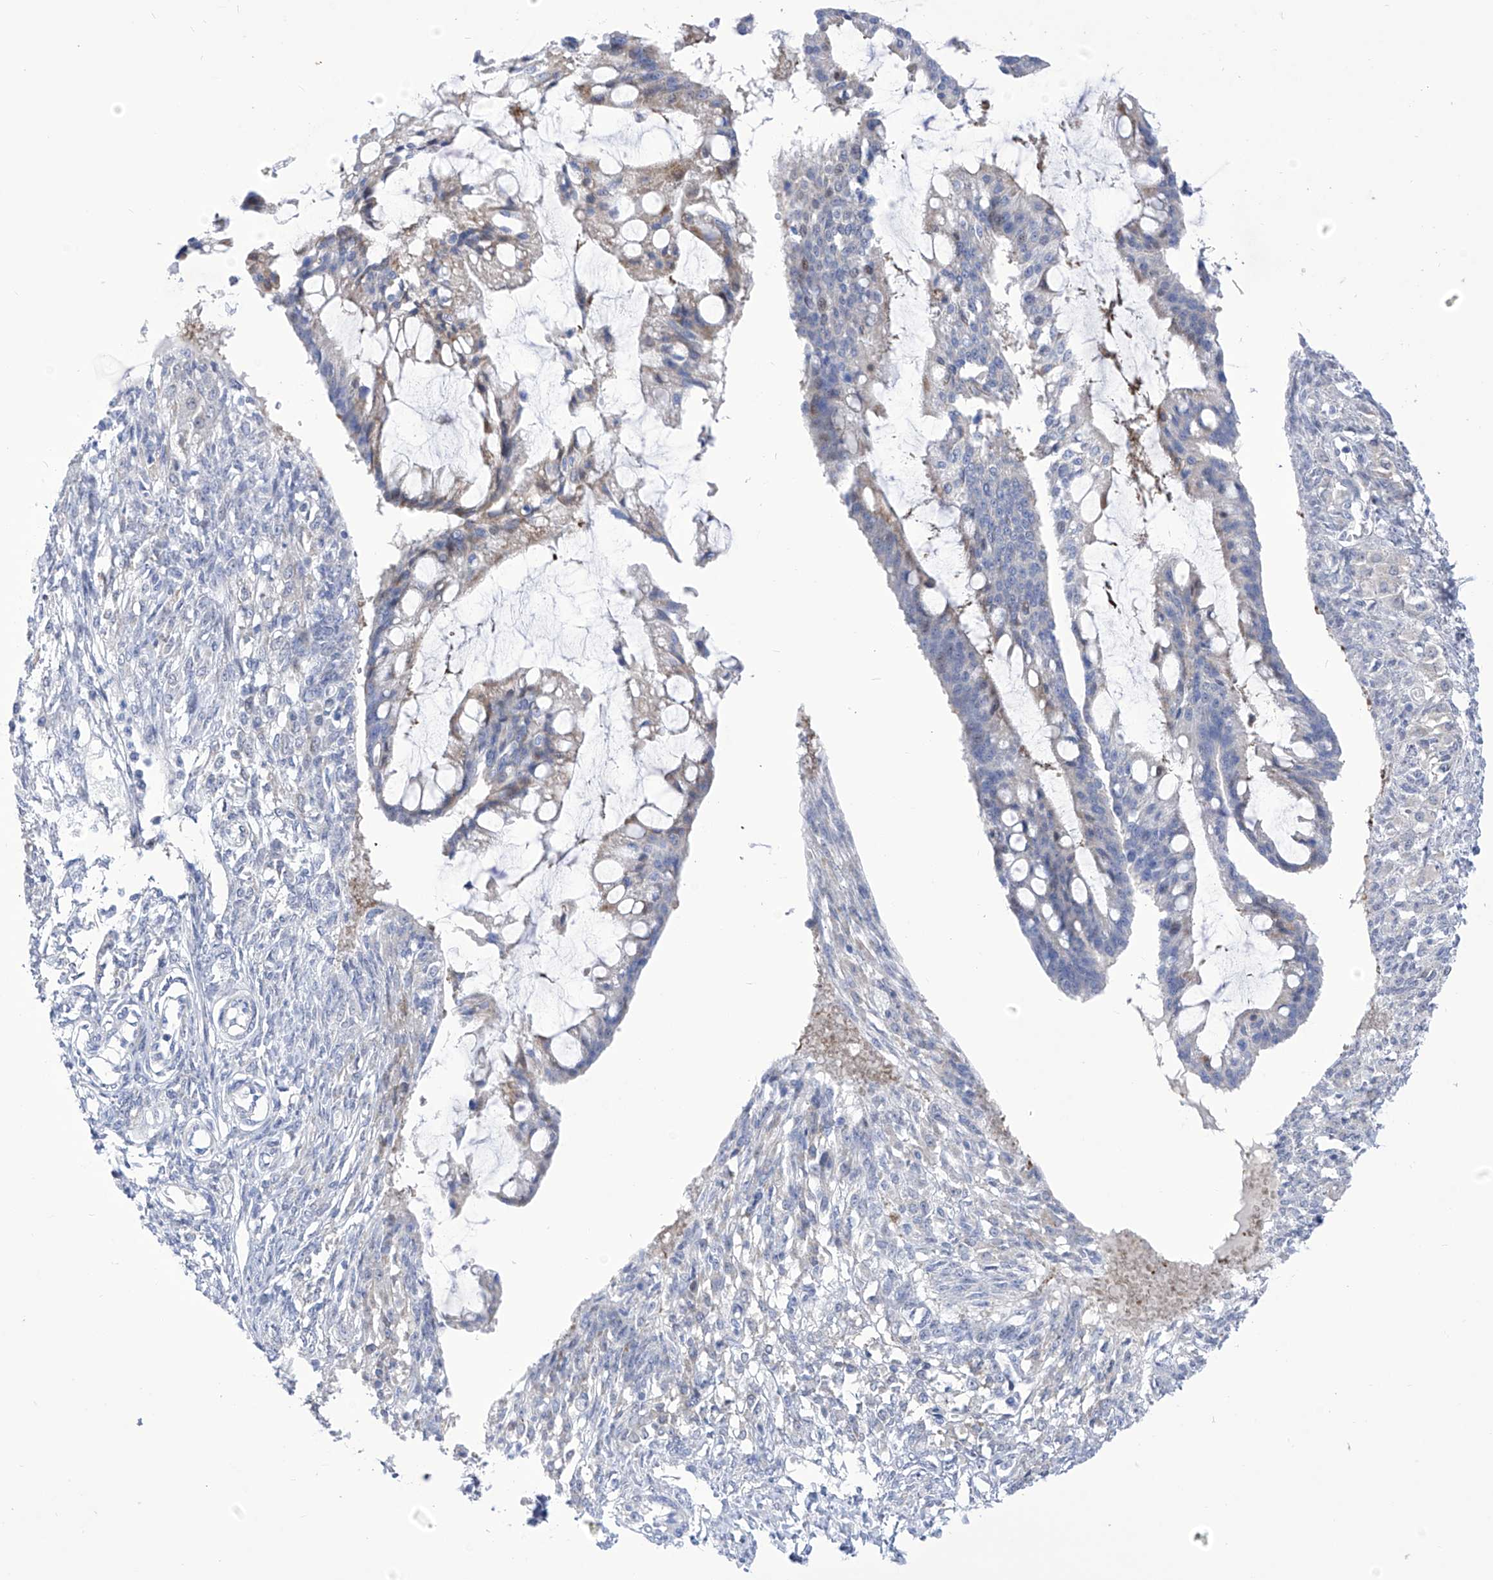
{"staining": {"intensity": "weak", "quantity": "25%-75%", "location": "cytoplasmic/membranous"}, "tissue": "ovarian cancer", "cell_type": "Tumor cells", "image_type": "cancer", "snomed": [{"axis": "morphology", "description": "Cystadenocarcinoma, mucinous, NOS"}, {"axis": "topography", "description": "Ovary"}], "caption": "This image exhibits IHC staining of ovarian mucinous cystadenocarcinoma, with low weak cytoplasmic/membranous staining in approximately 25%-75% of tumor cells.", "gene": "C1orf87", "patient": {"sex": "female", "age": 73}}